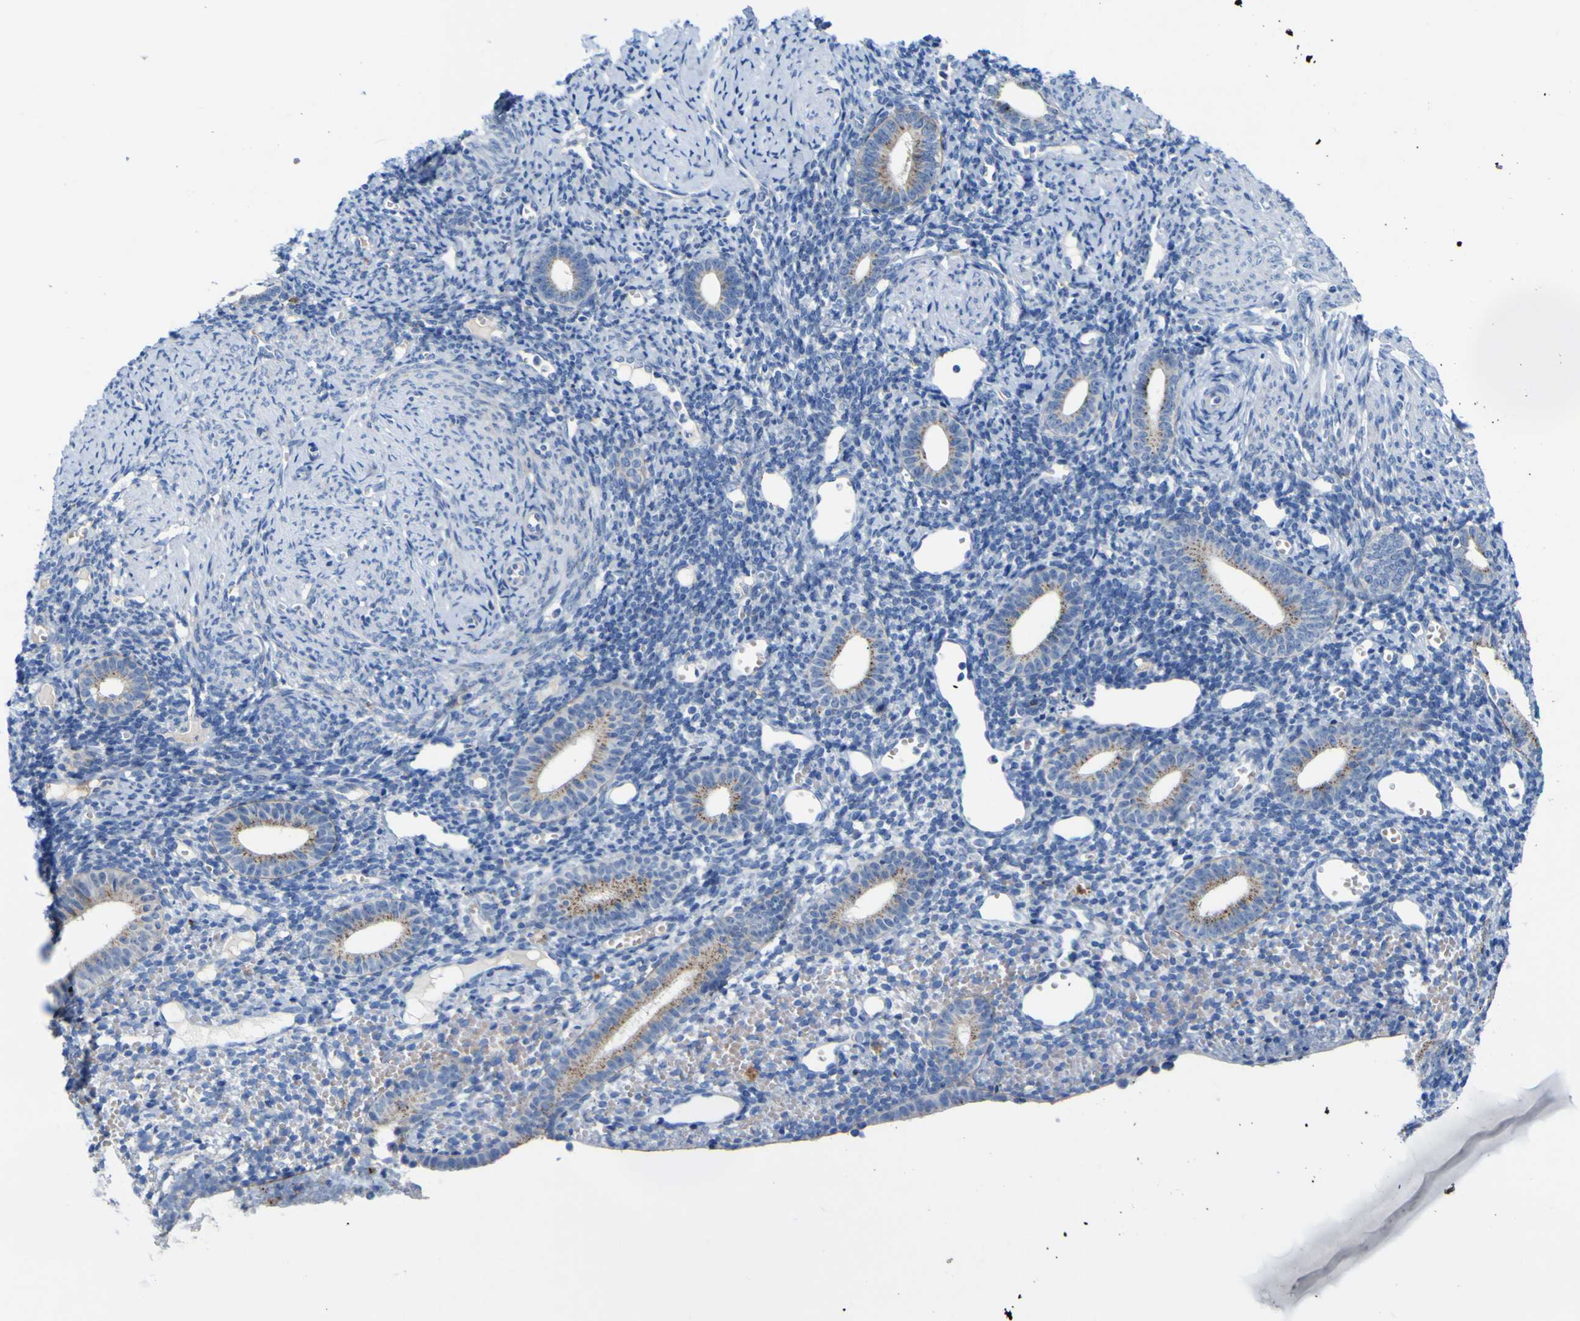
{"staining": {"intensity": "moderate", "quantity": "<25%", "location": "cytoplasmic/membranous"}, "tissue": "endometrium", "cell_type": "Cells in endometrial stroma", "image_type": "normal", "snomed": [{"axis": "morphology", "description": "Normal tissue, NOS"}, {"axis": "topography", "description": "Endometrium"}], "caption": "Immunohistochemistry (IHC) (DAB (3,3'-diaminobenzidine)) staining of normal human endometrium reveals moderate cytoplasmic/membranous protein staining in approximately <25% of cells in endometrial stroma.", "gene": "PTPRF", "patient": {"sex": "female", "age": 50}}